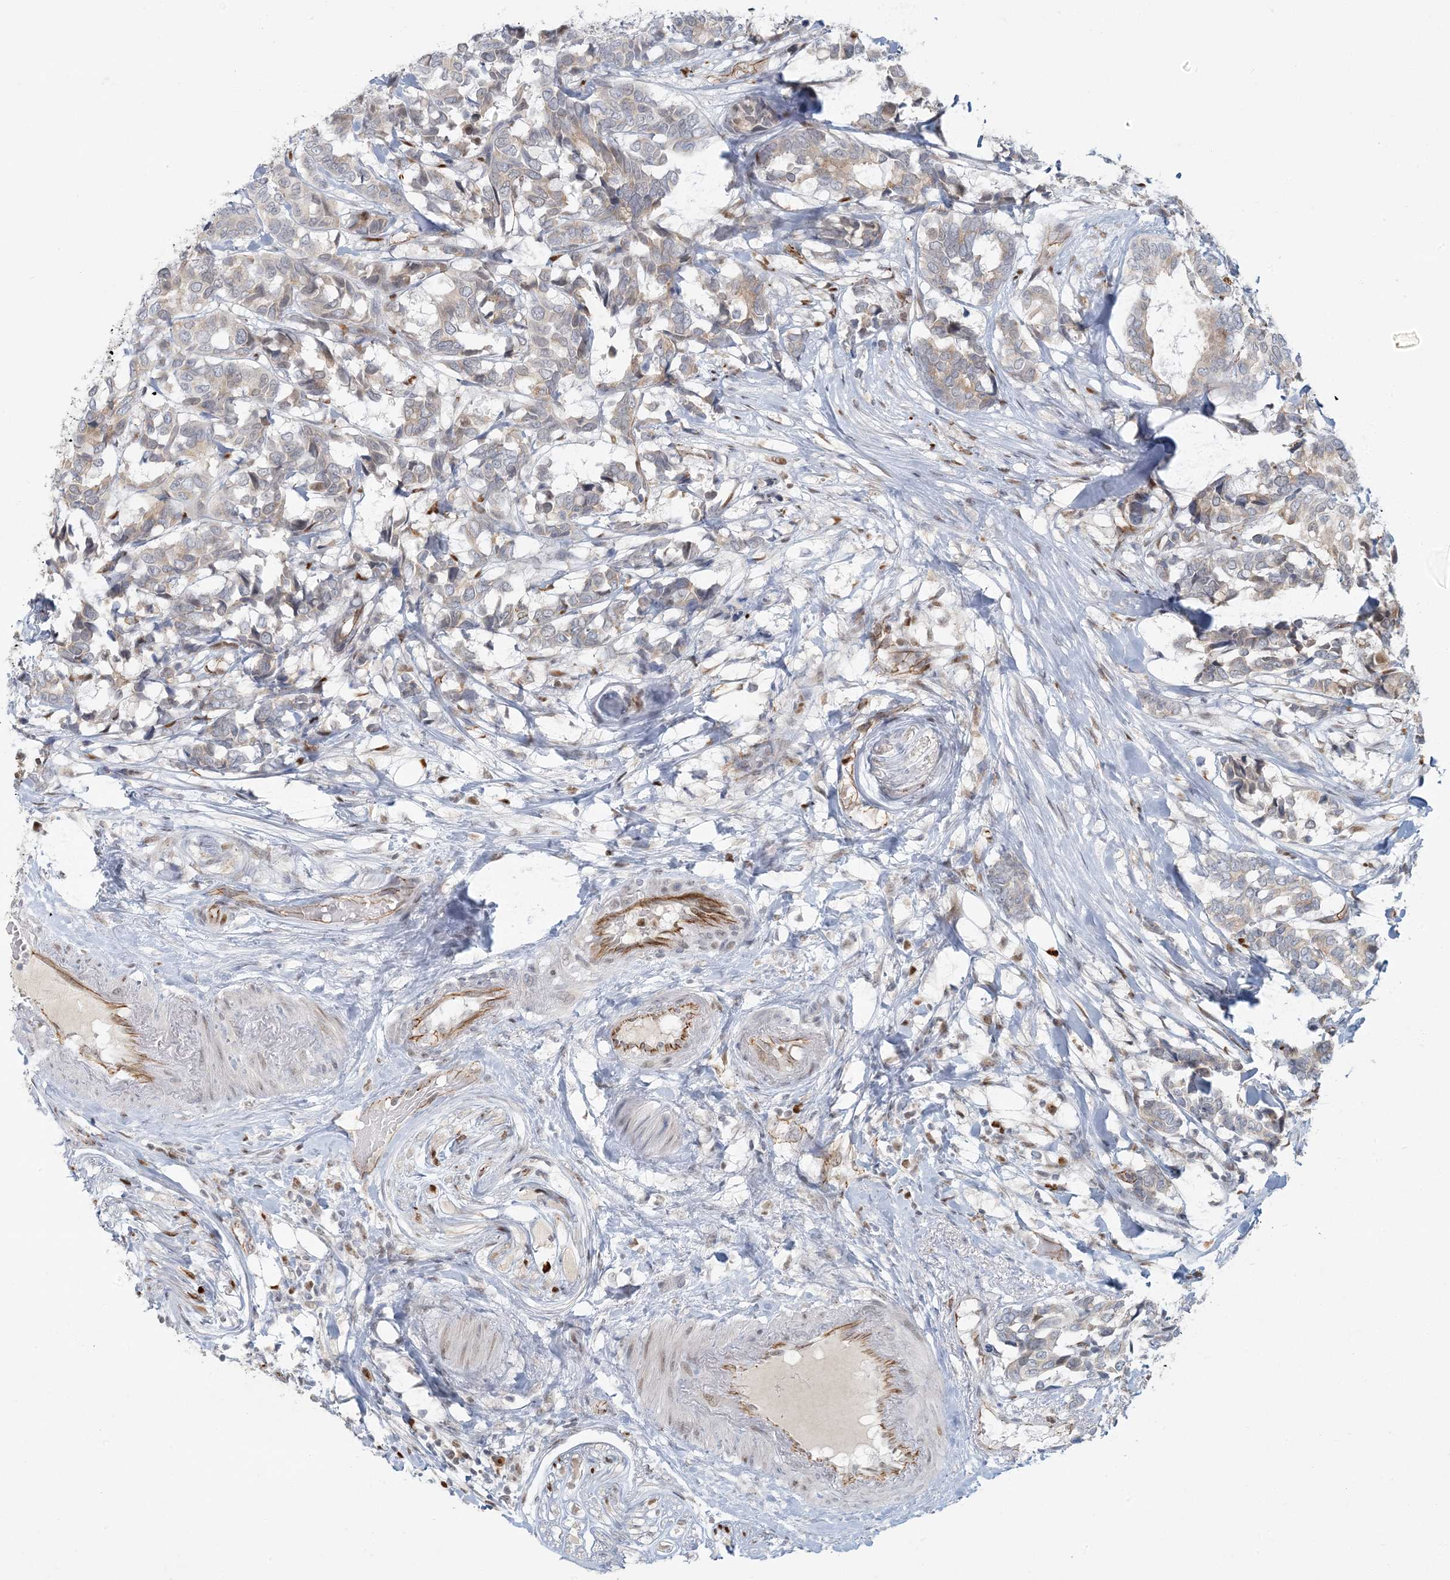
{"staining": {"intensity": "weak", "quantity": "<25%", "location": "cytoplasmic/membranous"}, "tissue": "breast cancer", "cell_type": "Tumor cells", "image_type": "cancer", "snomed": [{"axis": "morphology", "description": "Duct carcinoma"}, {"axis": "topography", "description": "Breast"}], "caption": "DAB immunohistochemical staining of human breast cancer (invasive ductal carcinoma) reveals no significant staining in tumor cells.", "gene": "AK9", "patient": {"sex": "female", "age": 87}}